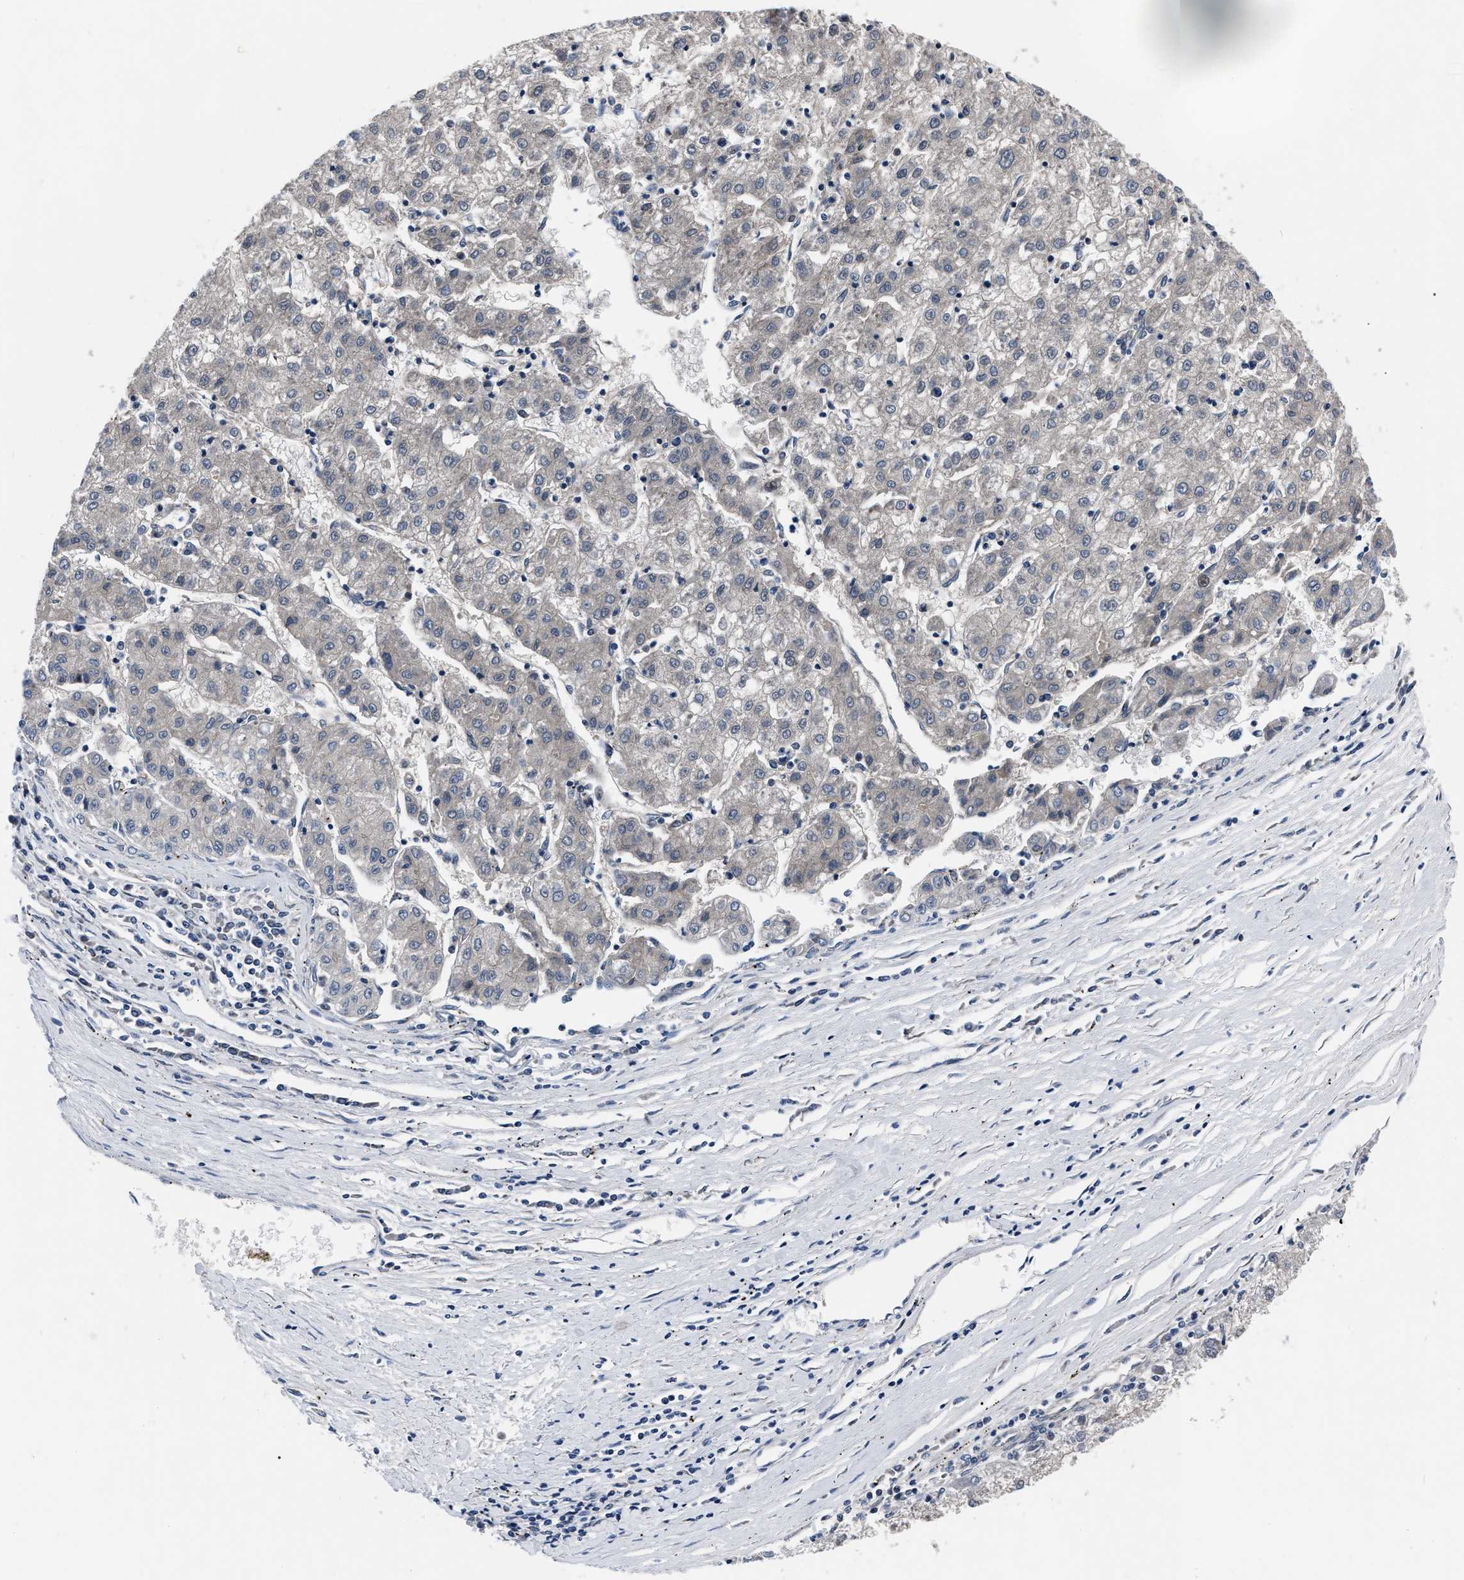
{"staining": {"intensity": "weak", "quantity": "<25%", "location": "cytoplasmic/membranous"}, "tissue": "liver cancer", "cell_type": "Tumor cells", "image_type": "cancer", "snomed": [{"axis": "morphology", "description": "Carcinoma, Hepatocellular, NOS"}, {"axis": "topography", "description": "Liver"}], "caption": "IHC of liver cancer exhibits no expression in tumor cells. Nuclei are stained in blue.", "gene": "OR10G3", "patient": {"sex": "male", "age": 72}}